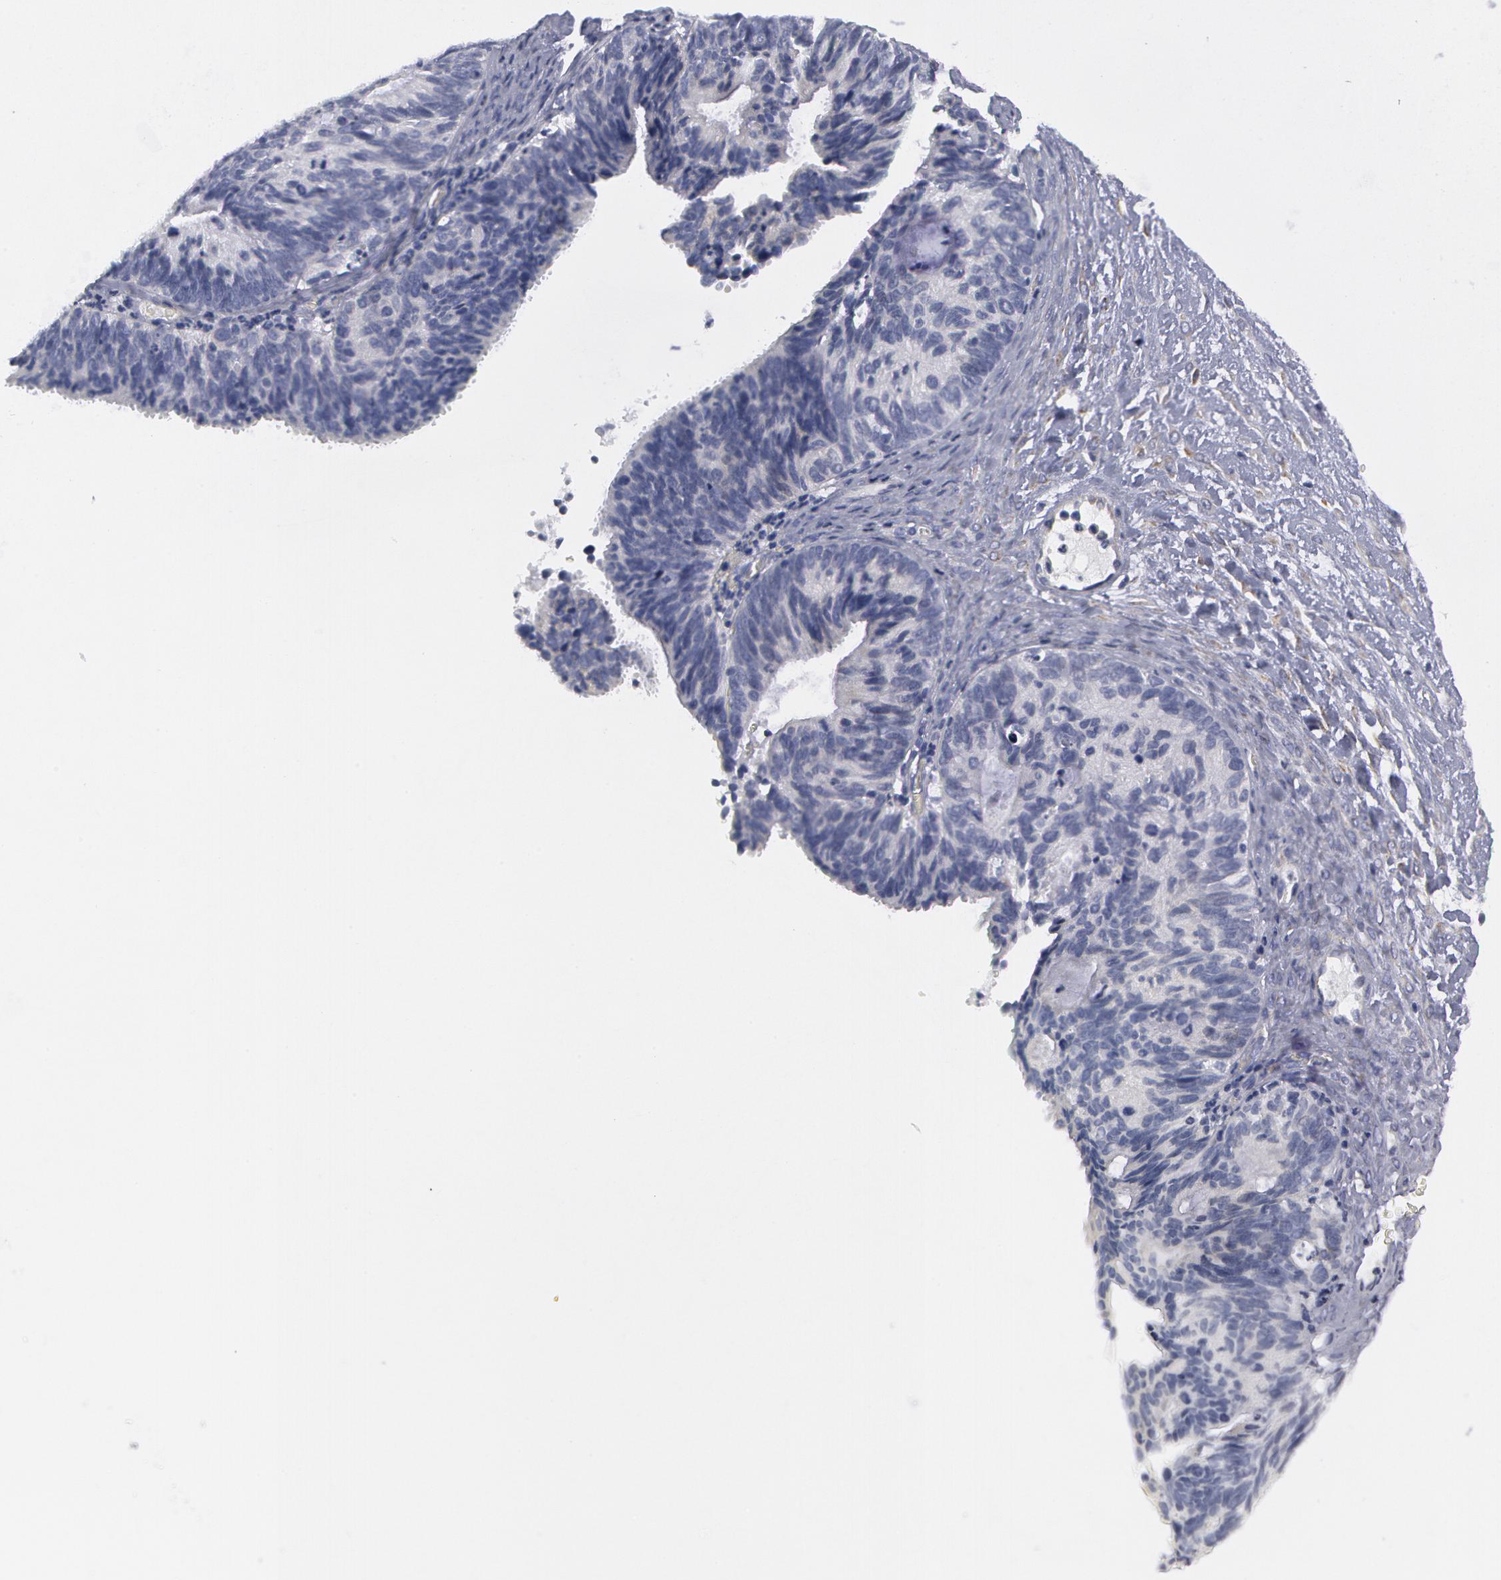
{"staining": {"intensity": "negative", "quantity": "none", "location": "none"}, "tissue": "ovarian cancer", "cell_type": "Tumor cells", "image_type": "cancer", "snomed": [{"axis": "morphology", "description": "Carcinoma, endometroid"}, {"axis": "topography", "description": "Ovary"}], "caption": "Immunohistochemistry micrograph of ovarian cancer (endometroid carcinoma) stained for a protein (brown), which shows no staining in tumor cells.", "gene": "SMC1B", "patient": {"sex": "female", "age": 52}}